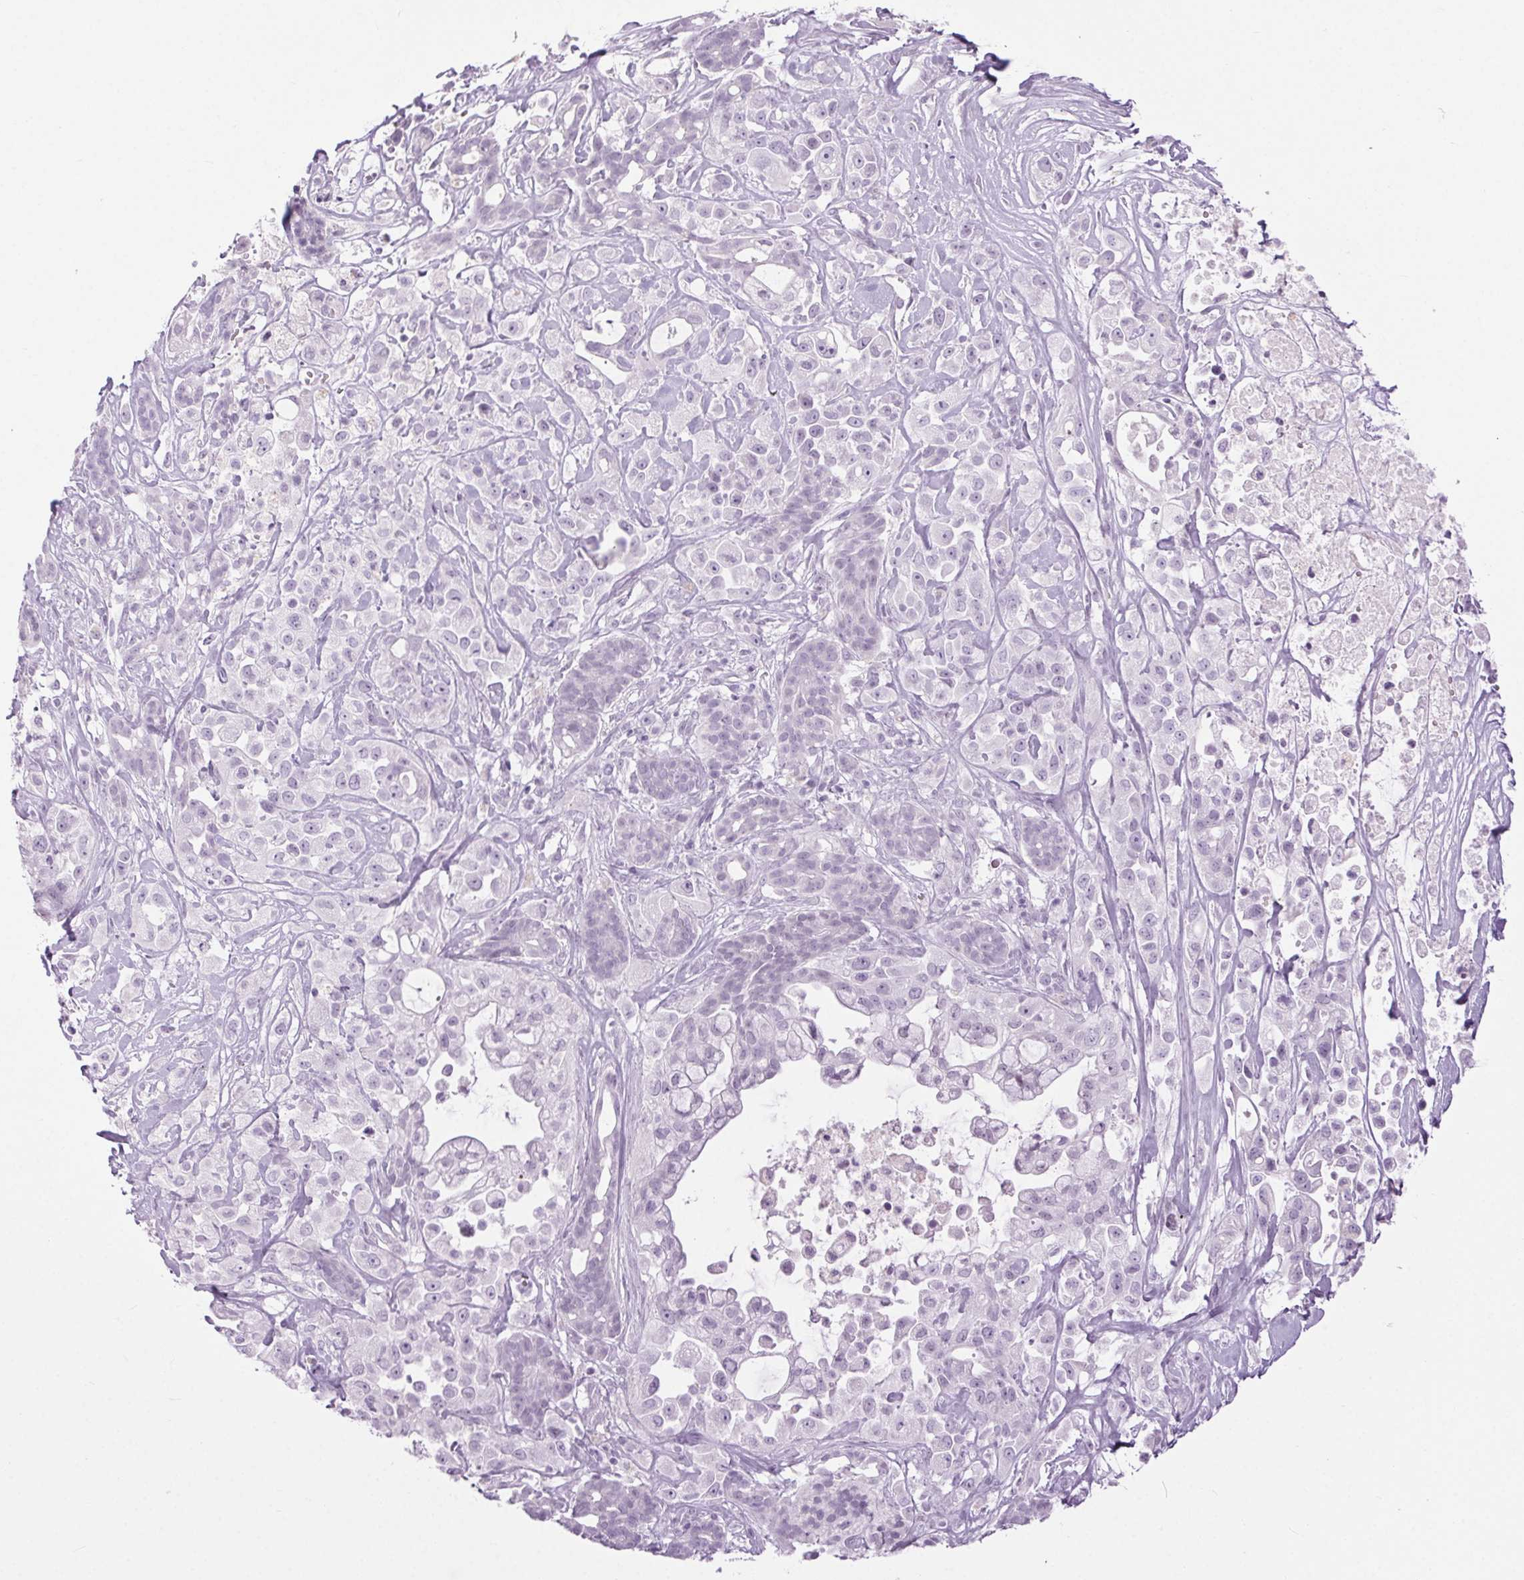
{"staining": {"intensity": "negative", "quantity": "none", "location": "none"}, "tissue": "pancreatic cancer", "cell_type": "Tumor cells", "image_type": "cancer", "snomed": [{"axis": "morphology", "description": "Adenocarcinoma, NOS"}, {"axis": "topography", "description": "Pancreas"}], "caption": "The histopathology image displays no significant staining in tumor cells of adenocarcinoma (pancreatic). The staining is performed using DAB brown chromogen with nuclei counter-stained in using hematoxylin.", "gene": "BEND2", "patient": {"sex": "male", "age": 44}}